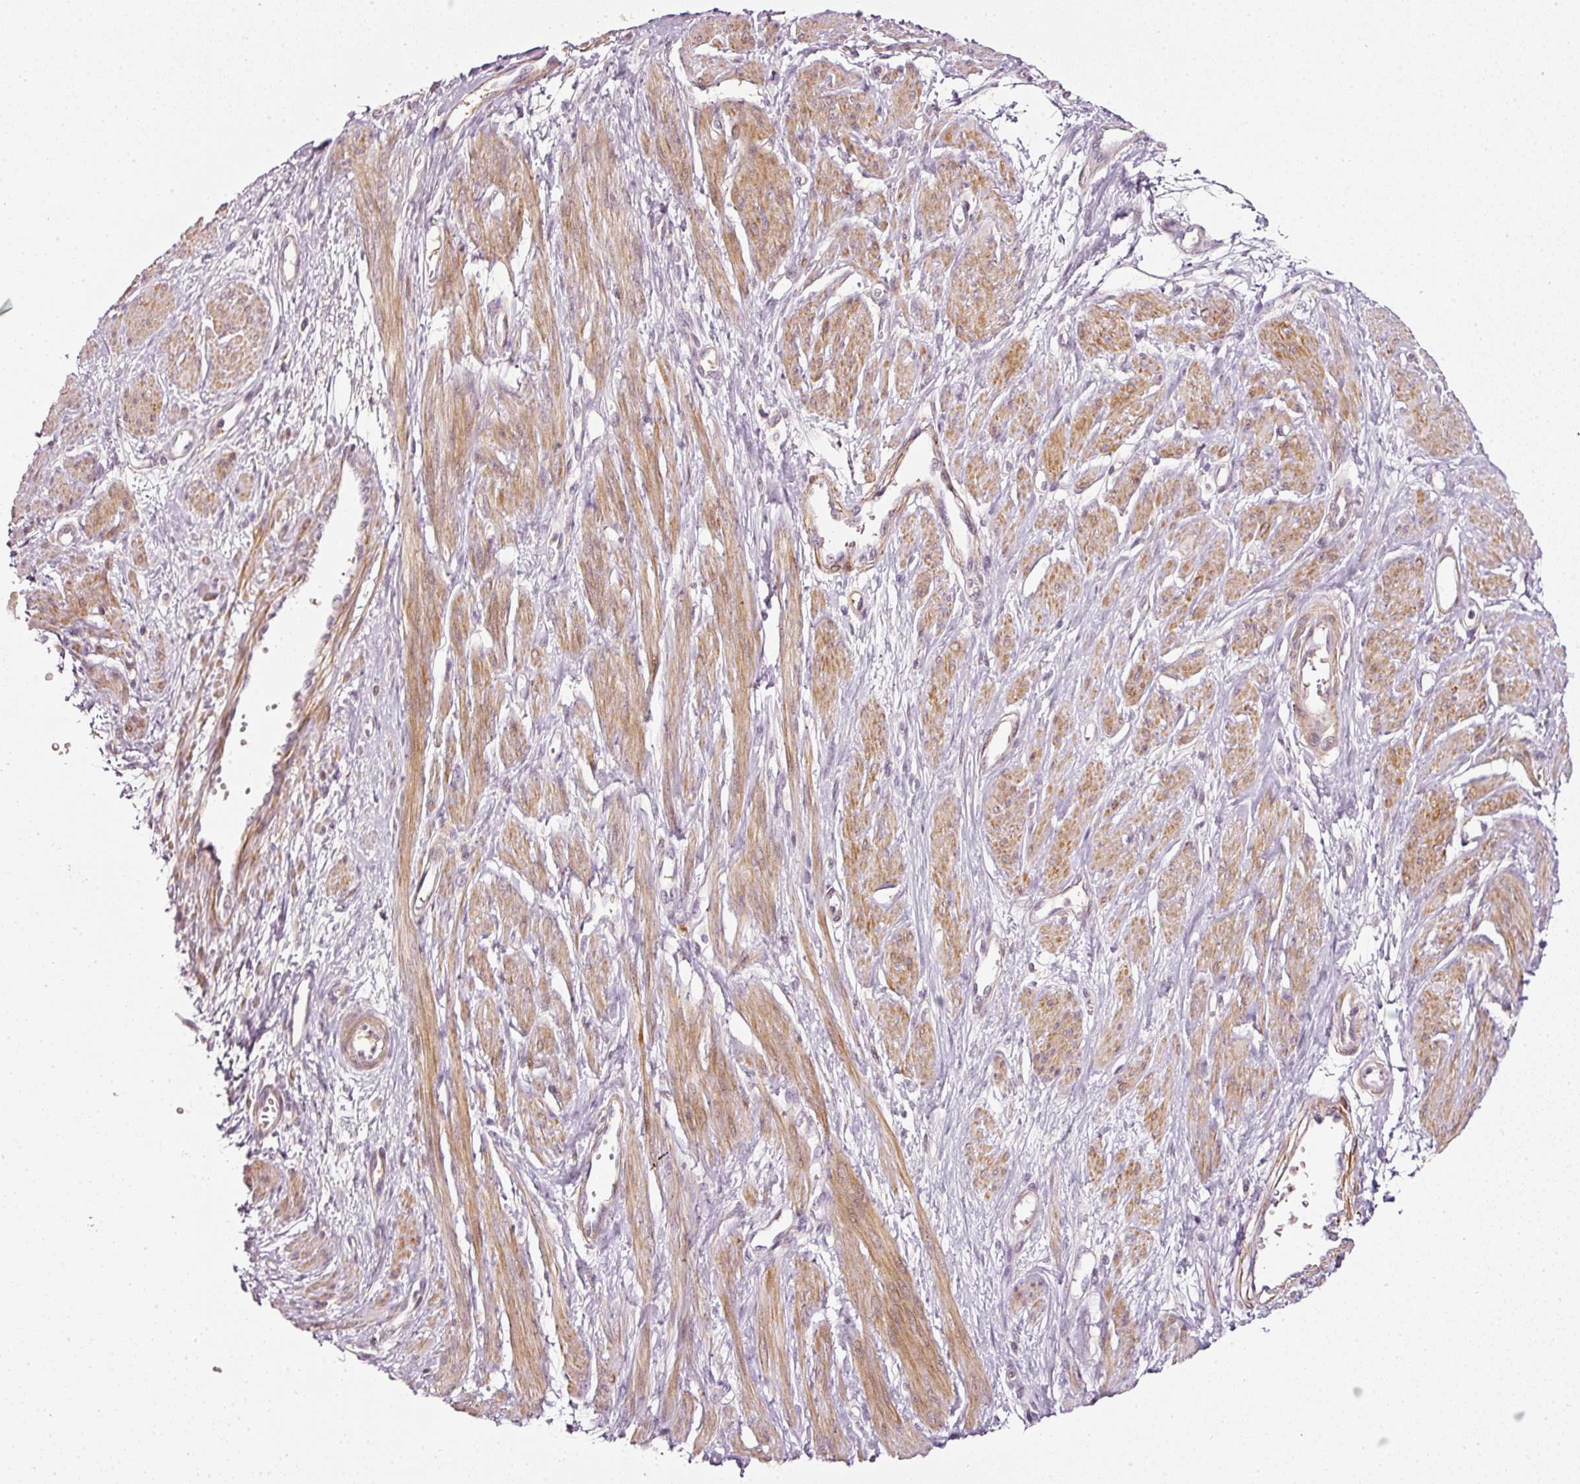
{"staining": {"intensity": "moderate", "quantity": ">75%", "location": "cytoplasmic/membranous"}, "tissue": "smooth muscle", "cell_type": "Smooth muscle cells", "image_type": "normal", "snomed": [{"axis": "morphology", "description": "Normal tissue, NOS"}, {"axis": "topography", "description": "Smooth muscle"}, {"axis": "topography", "description": "Uterus"}], "caption": "Protein staining demonstrates moderate cytoplasmic/membranous expression in approximately >75% of smooth muscle cells in benign smooth muscle.", "gene": "TOGARAM1", "patient": {"sex": "female", "age": 39}}